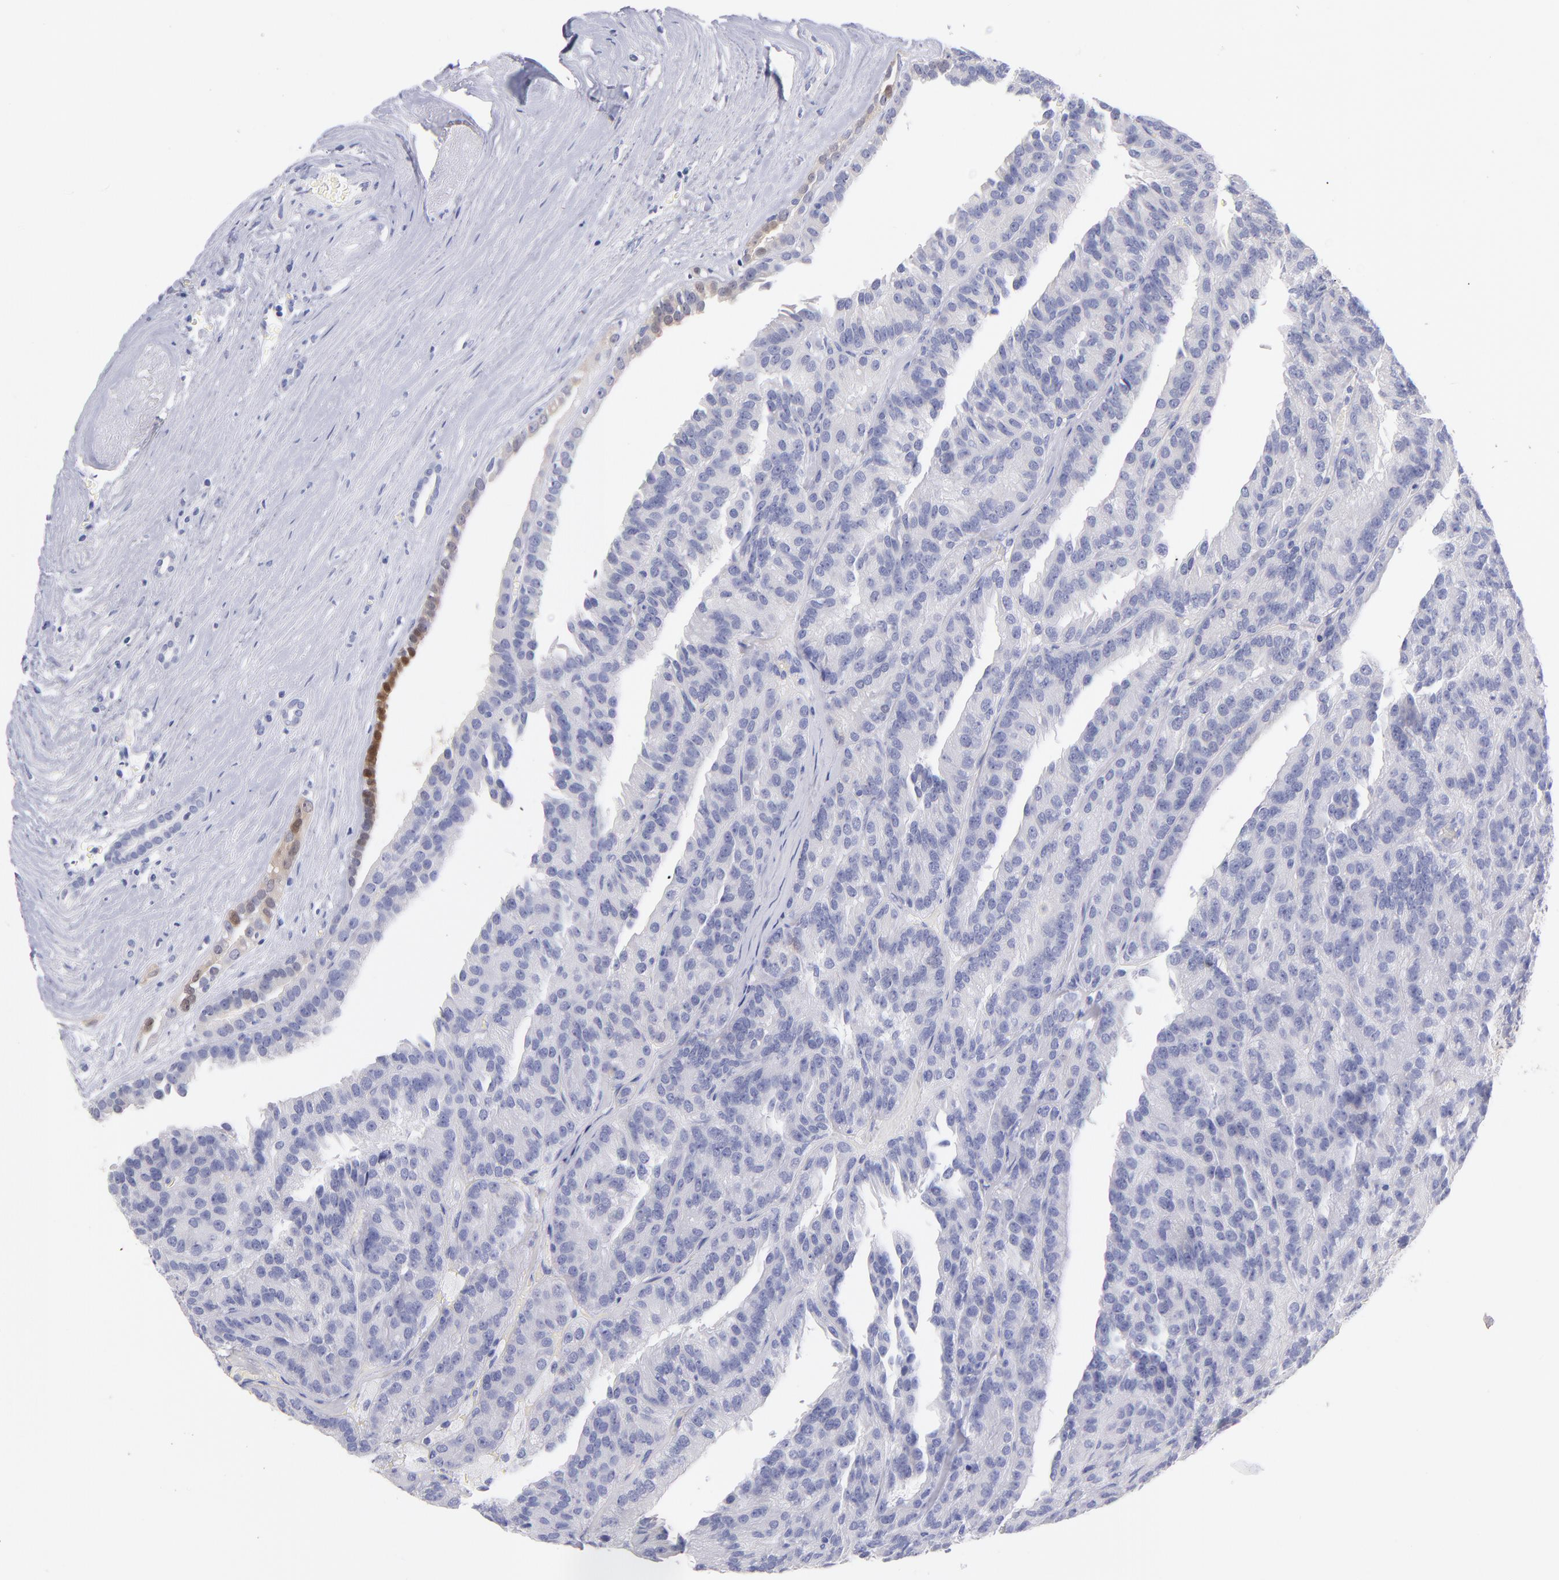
{"staining": {"intensity": "moderate", "quantity": "<25%", "location": "cytoplasmic/membranous,nuclear"}, "tissue": "renal cancer", "cell_type": "Tumor cells", "image_type": "cancer", "snomed": [{"axis": "morphology", "description": "Adenocarcinoma, NOS"}, {"axis": "topography", "description": "Kidney"}], "caption": "The immunohistochemical stain highlights moderate cytoplasmic/membranous and nuclear staining in tumor cells of renal adenocarcinoma tissue.", "gene": "SCGN", "patient": {"sex": "male", "age": 46}}